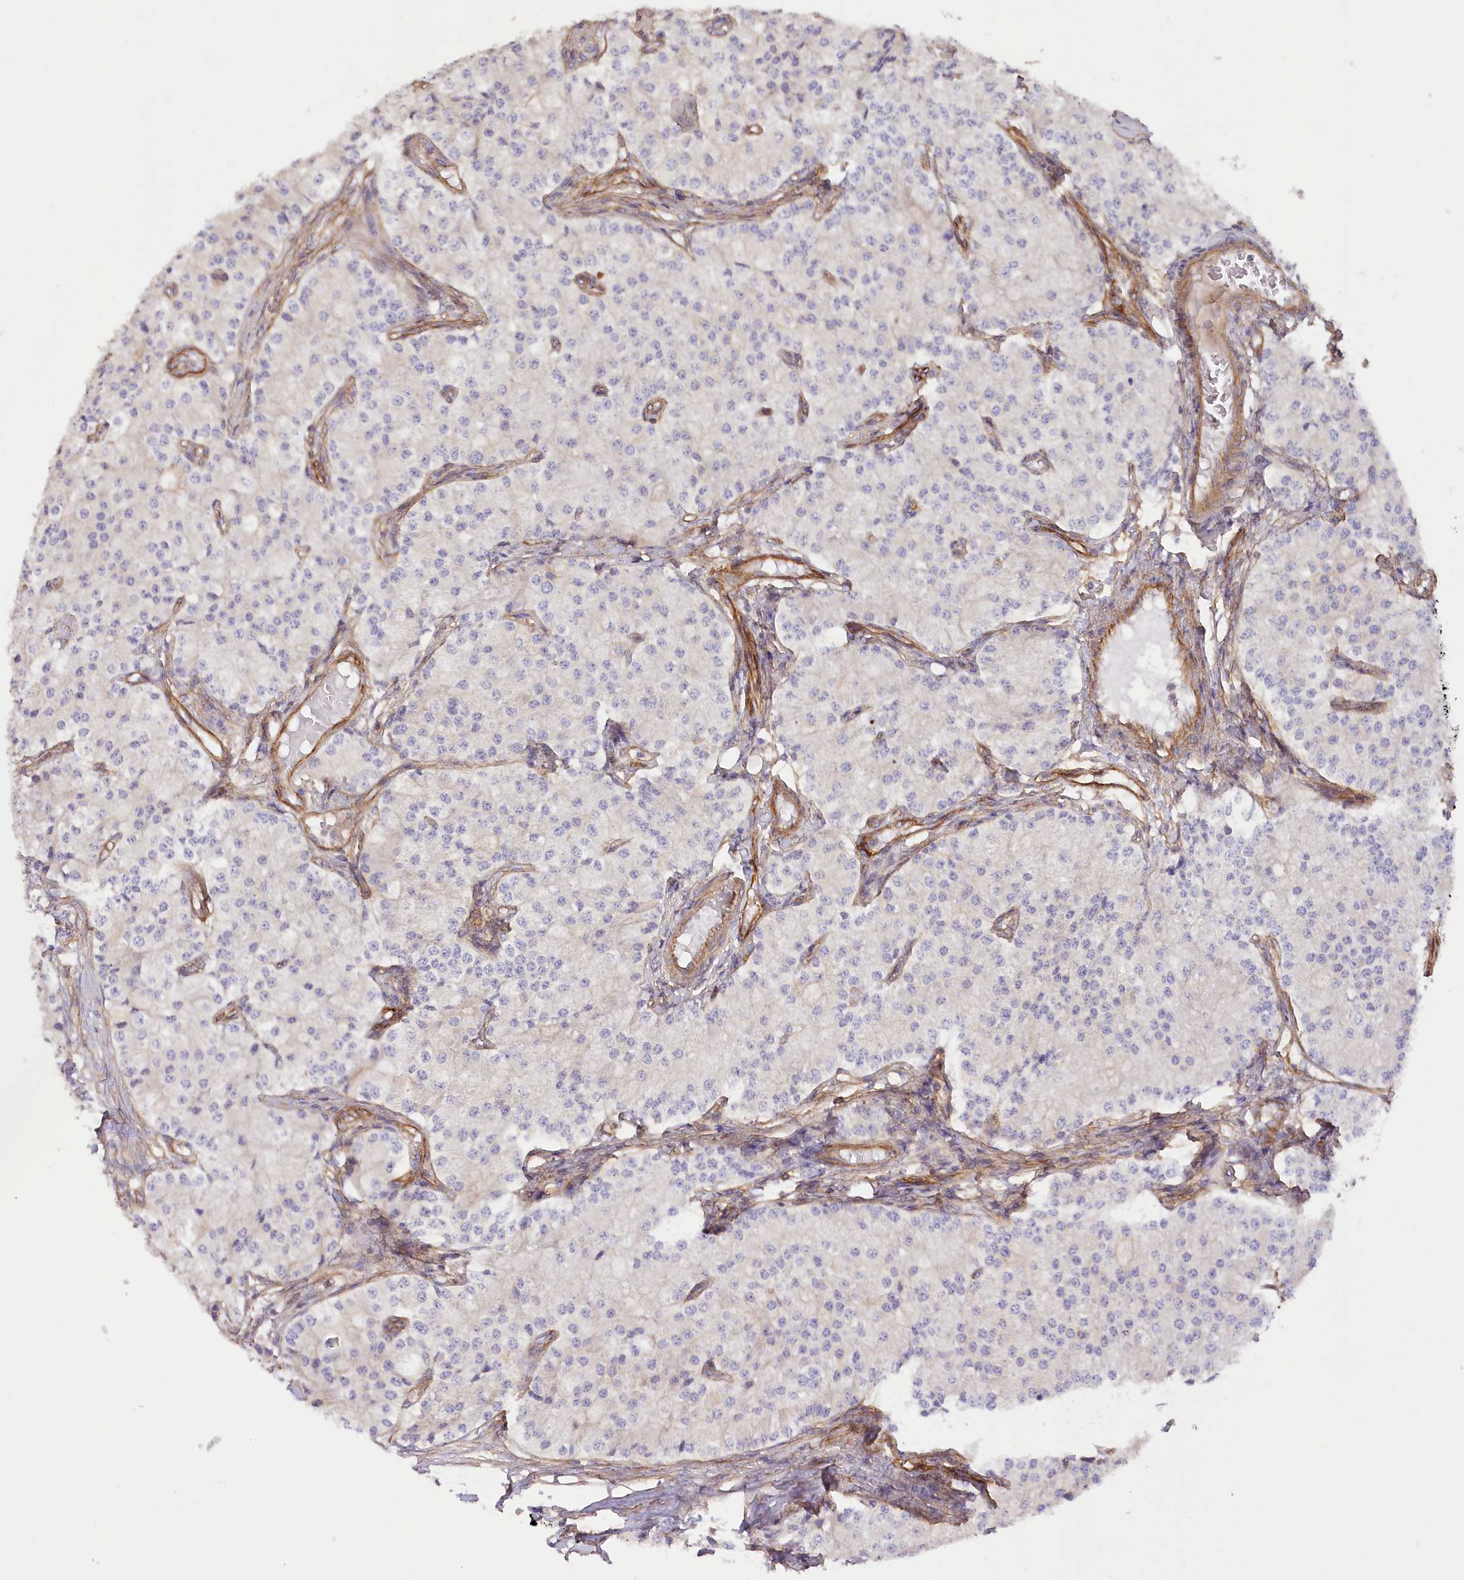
{"staining": {"intensity": "negative", "quantity": "none", "location": "none"}, "tissue": "carcinoid", "cell_type": "Tumor cells", "image_type": "cancer", "snomed": [{"axis": "morphology", "description": "Carcinoid, malignant, NOS"}, {"axis": "topography", "description": "Colon"}], "caption": "Immunohistochemistry histopathology image of neoplastic tissue: human carcinoid stained with DAB (3,3'-diaminobenzidine) displays no significant protein positivity in tumor cells.", "gene": "SYNPO2", "patient": {"sex": "female", "age": 52}}